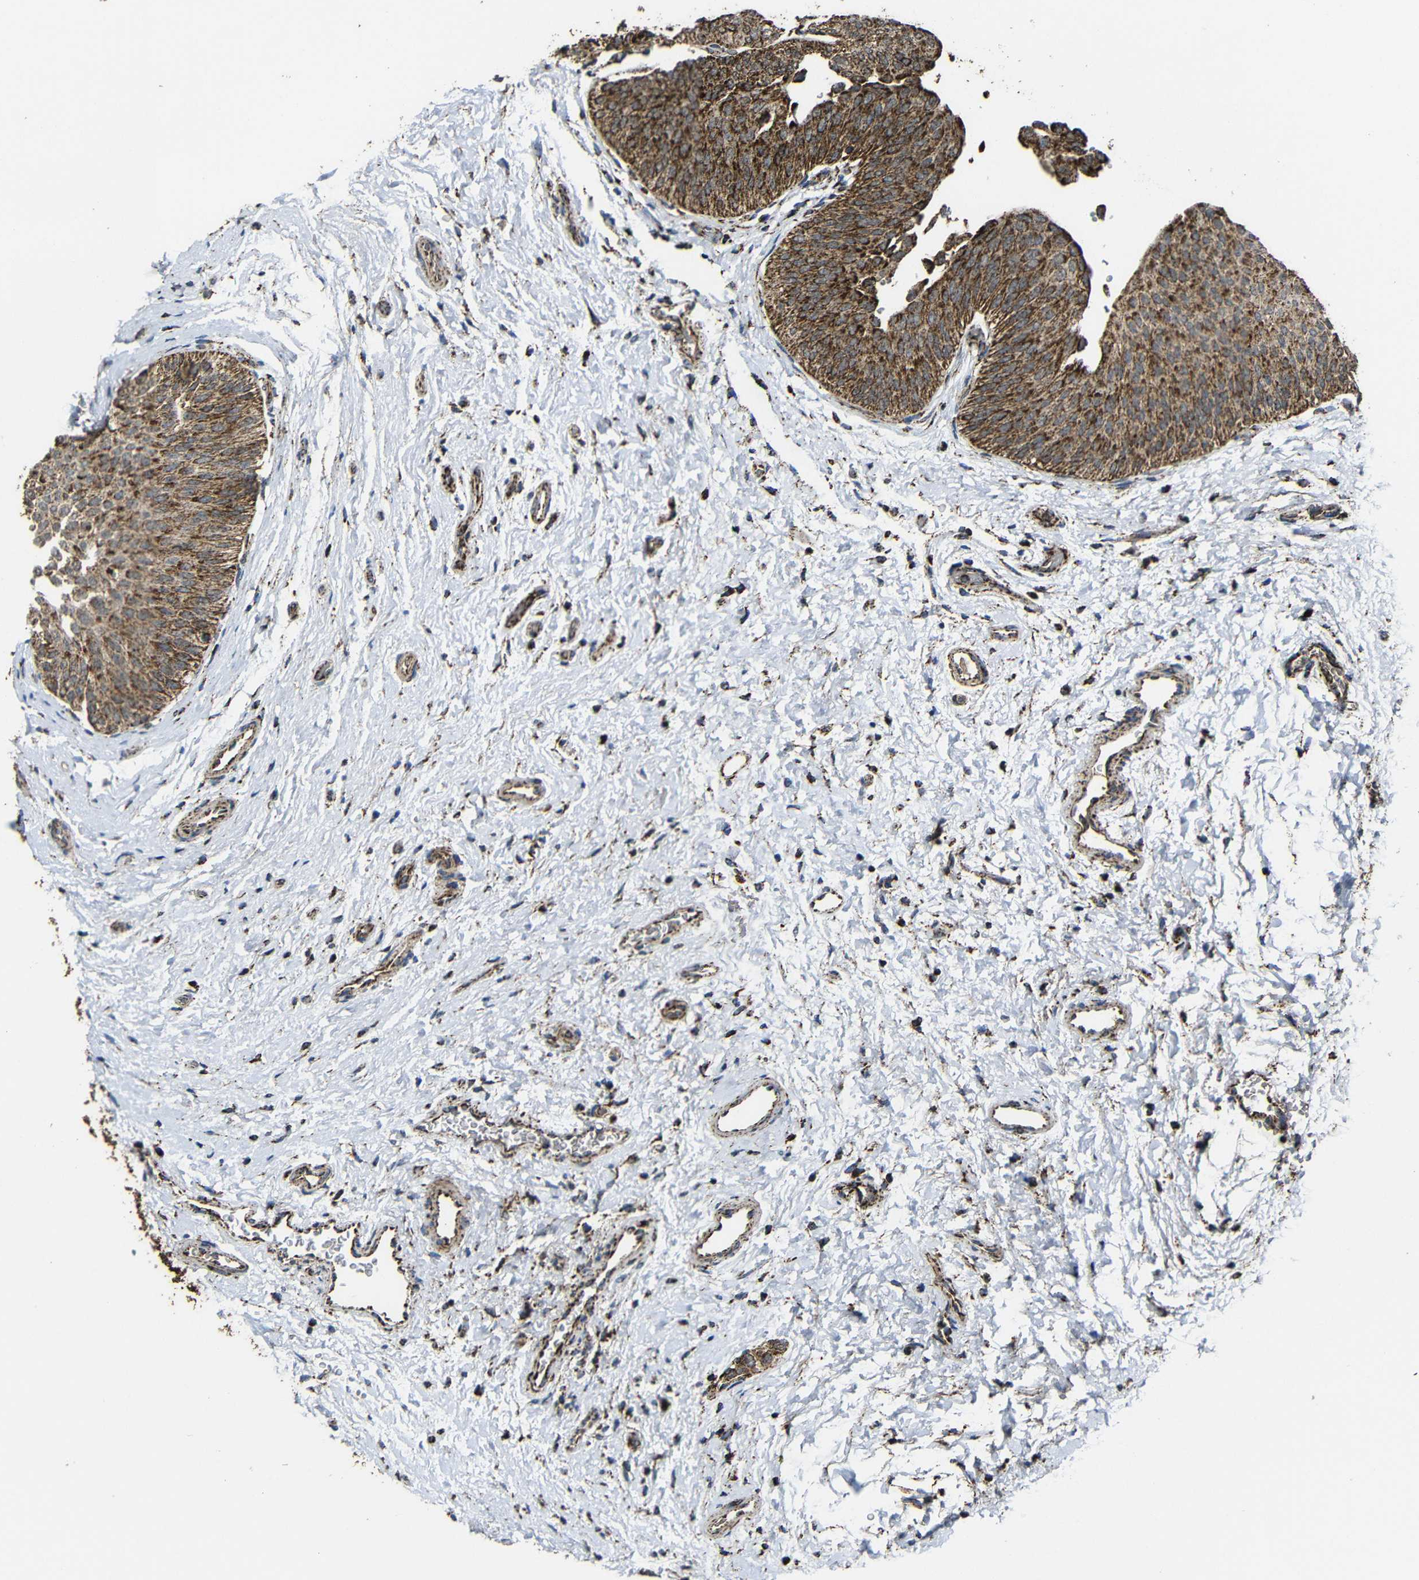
{"staining": {"intensity": "strong", "quantity": ">75%", "location": "cytoplasmic/membranous"}, "tissue": "urothelial cancer", "cell_type": "Tumor cells", "image_type": "cancer", "snomed": [{"axis": "morphology", "description": "Urothelial carcinoma, Low grade"}, {"axis": "topography", "description": "Urinary bladder"}], "caption": "Protein staining by IHC demonstrates strong cytoplasmic/membranous expression in about >75% of tumor cells in urothelial cancer.", "gene": "ATP5F1A", "patient": {"sex": "female", "age": 60}}